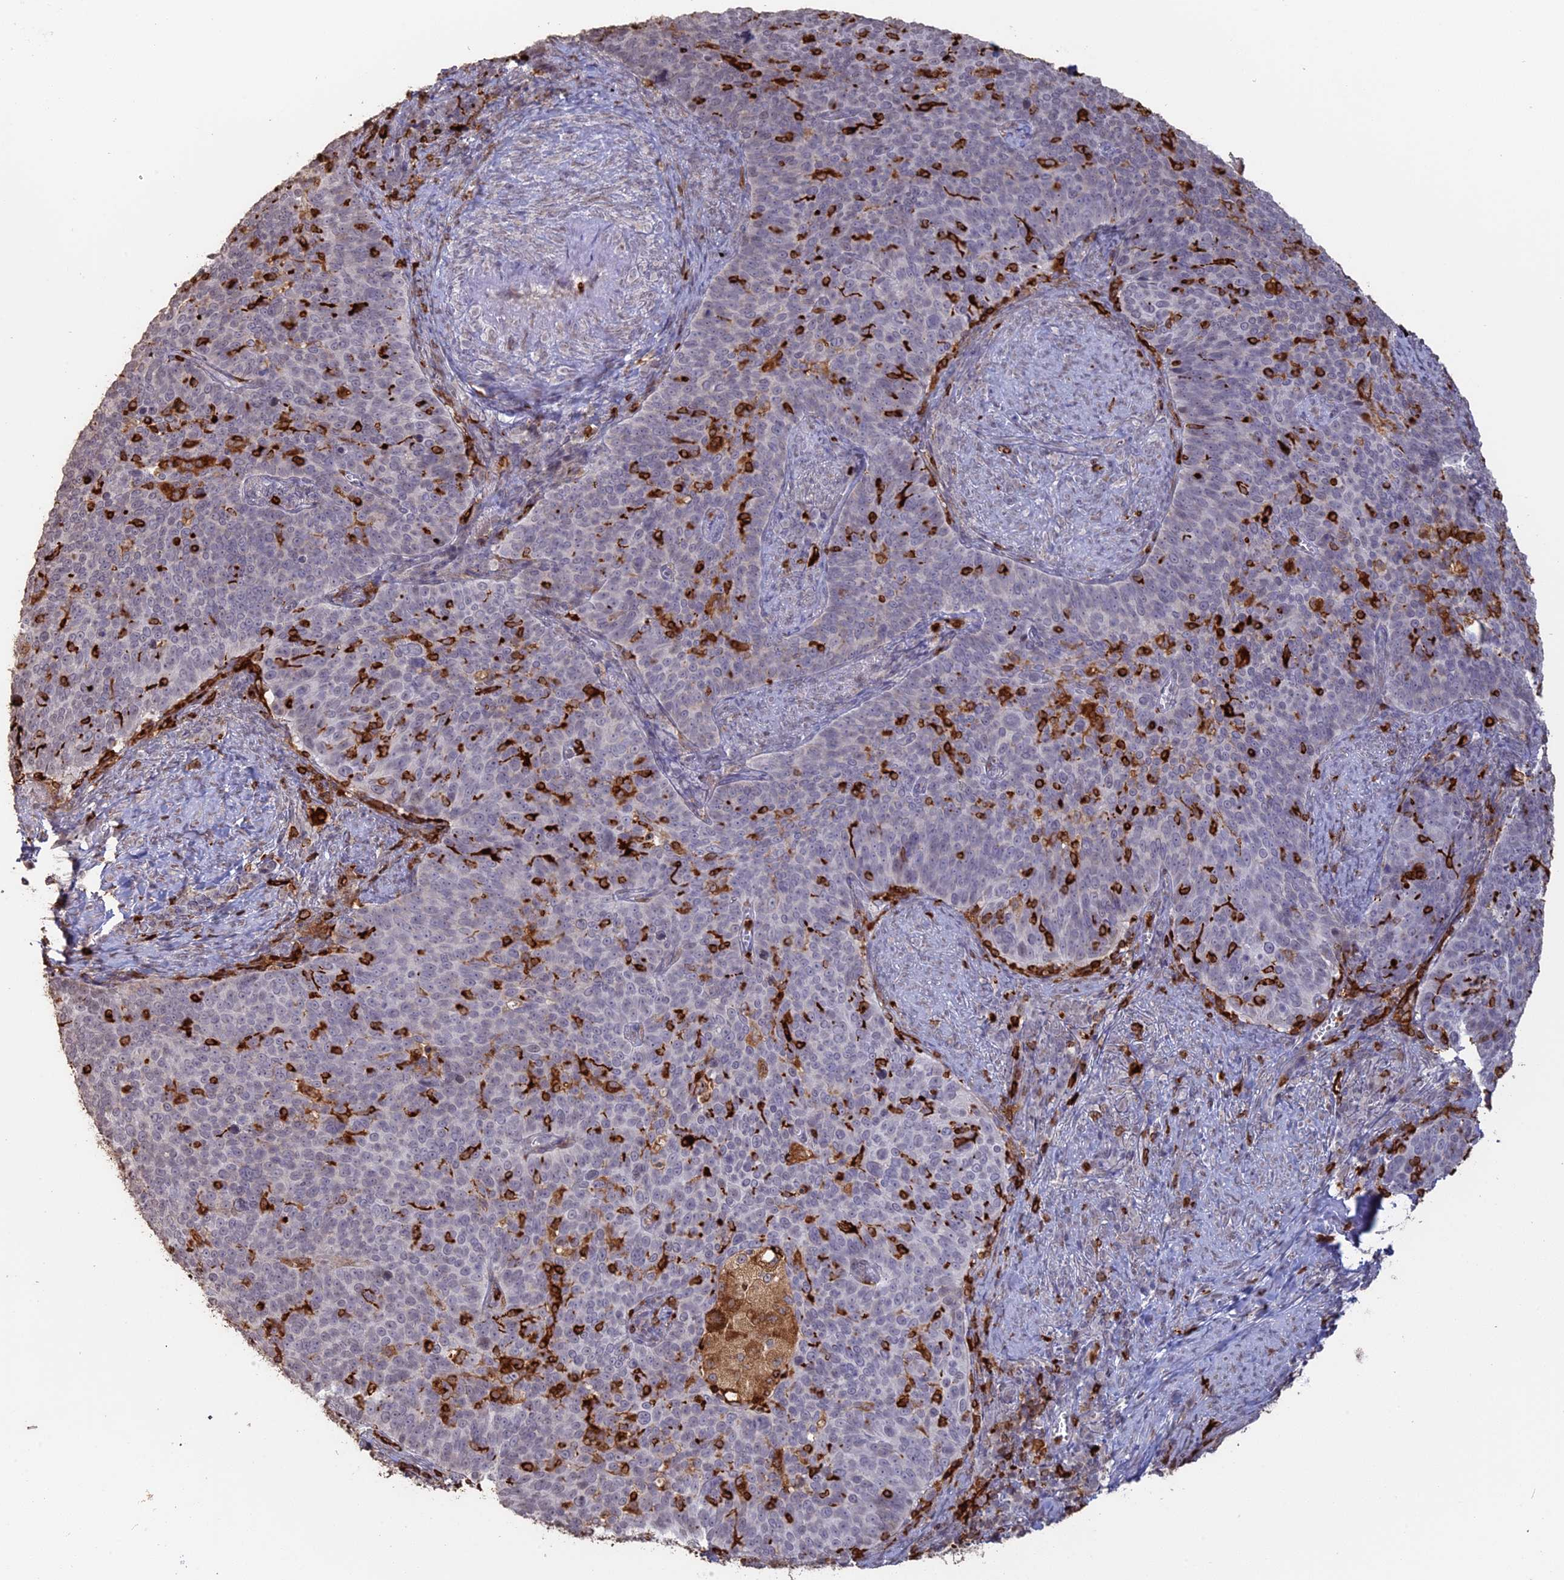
{"staining": {"intensity": "negative", "quantity": "none", "location": "none"}, "tissue": "cervical cancer", "cell_type": "Tumor cells", "image_type": "cancer", "snomed": [{"axis": "morphology", "description": "Normal tissue, NOS"}, {"axis": "morphology", "description": "Squamous cell carcinoma, NOS"}, {"axis": "topography", "description": "Cervix"}], "caption": "Immunohistochemistry of cervical squamous cell carcinoma reveals no staining in tumor cells.", "gene": "APOBR", "patient": {"sex": "female", "age": 39}}